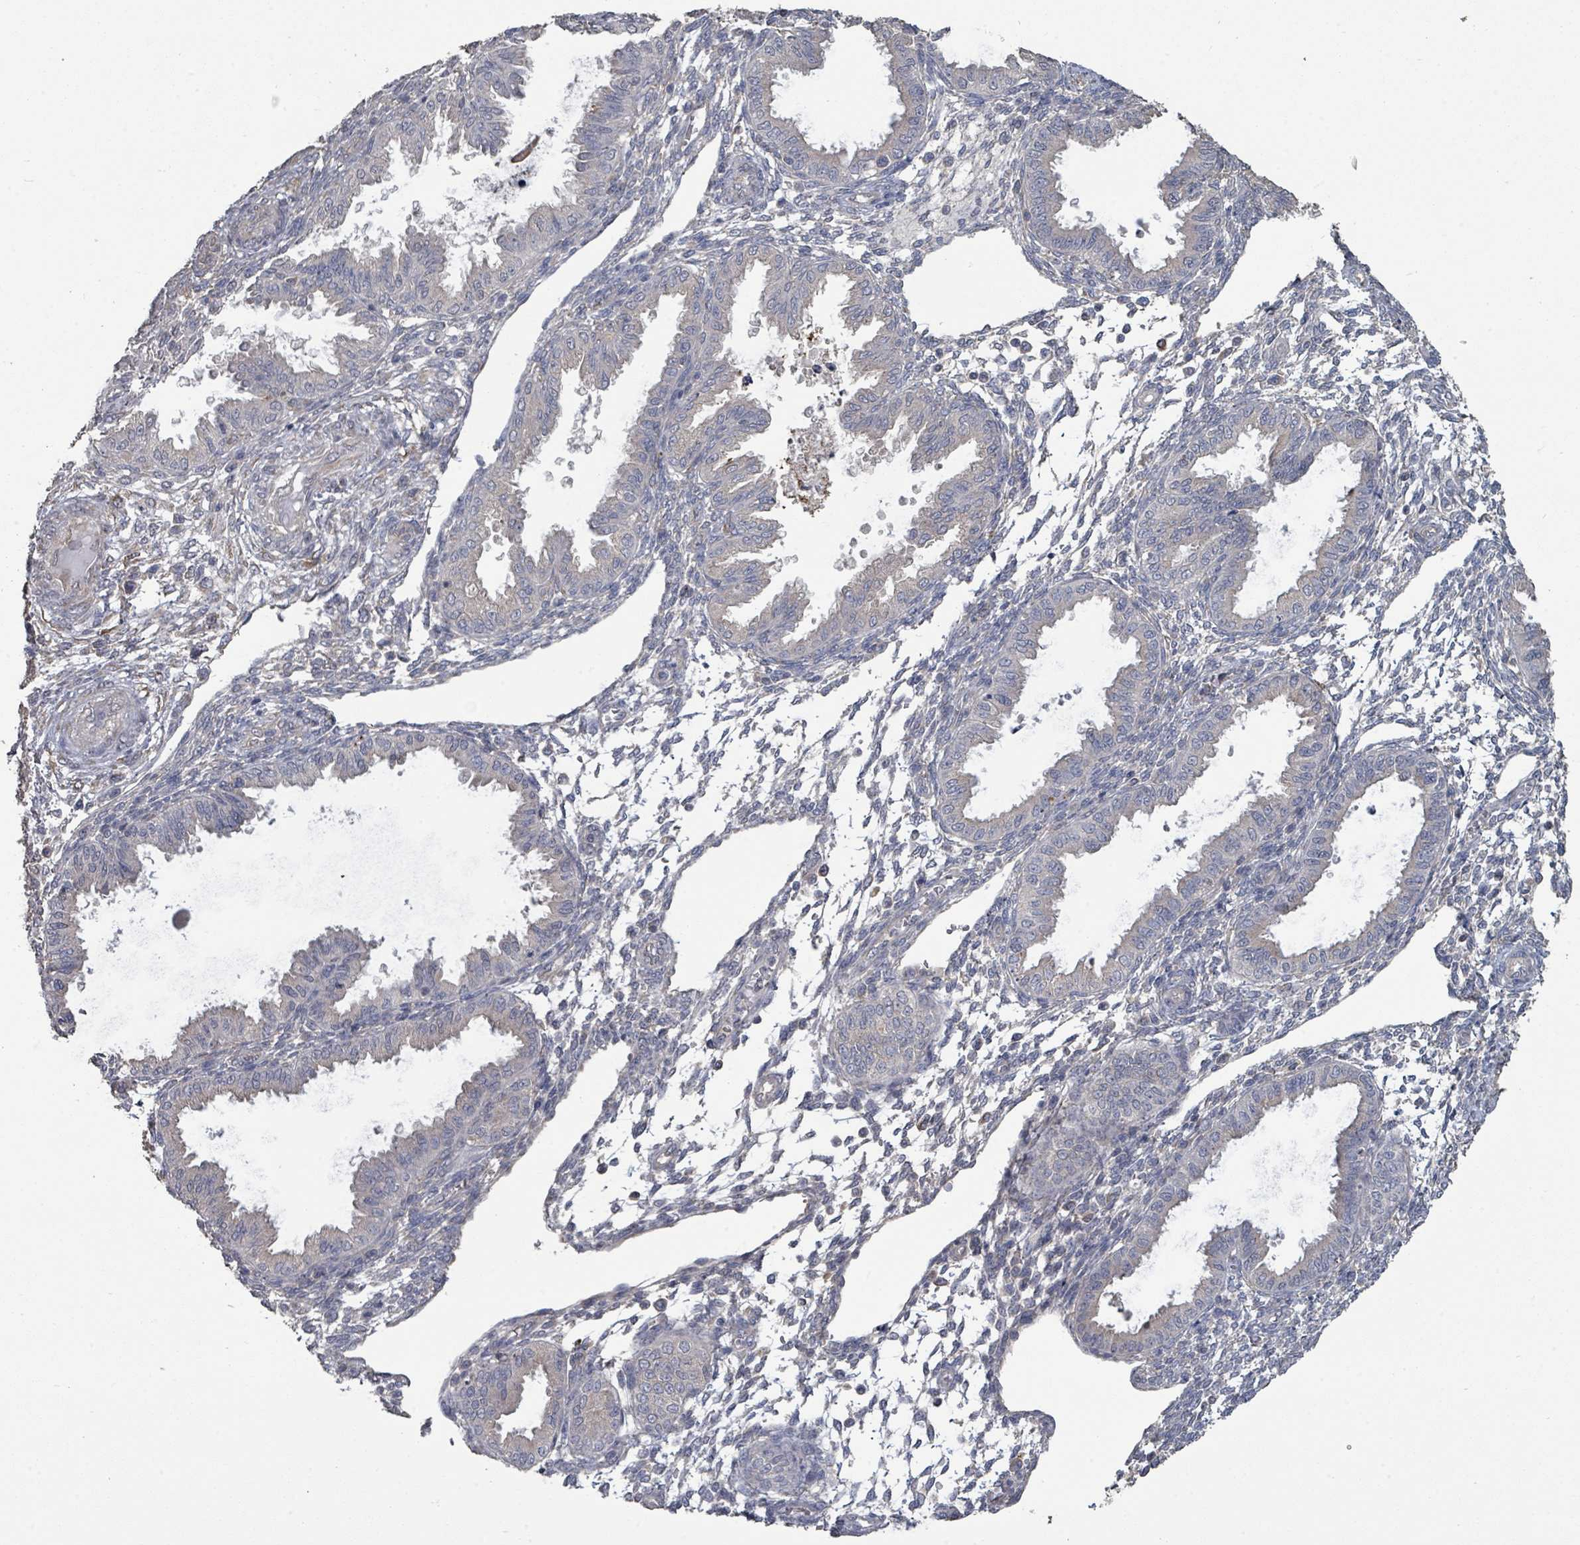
{"staining": {"intensity": "negative", "quantity": "none", "location": "none"}, "tissue": "endometrium", "cell_type": "Cells in endometrial stroma", "image_type": "normal", "snomed": [{"axis": "morphology", "description": "Normal tissue, NOS"}, {"axis": "topography", "description": "Endometrium"}], "caption": "Endometrium stained for a protein using immunohistochemistry displays no staining cells in endometrial stroma.", "gene": "SLC9A7", "patient": {"sex": "female", "age": 33}}